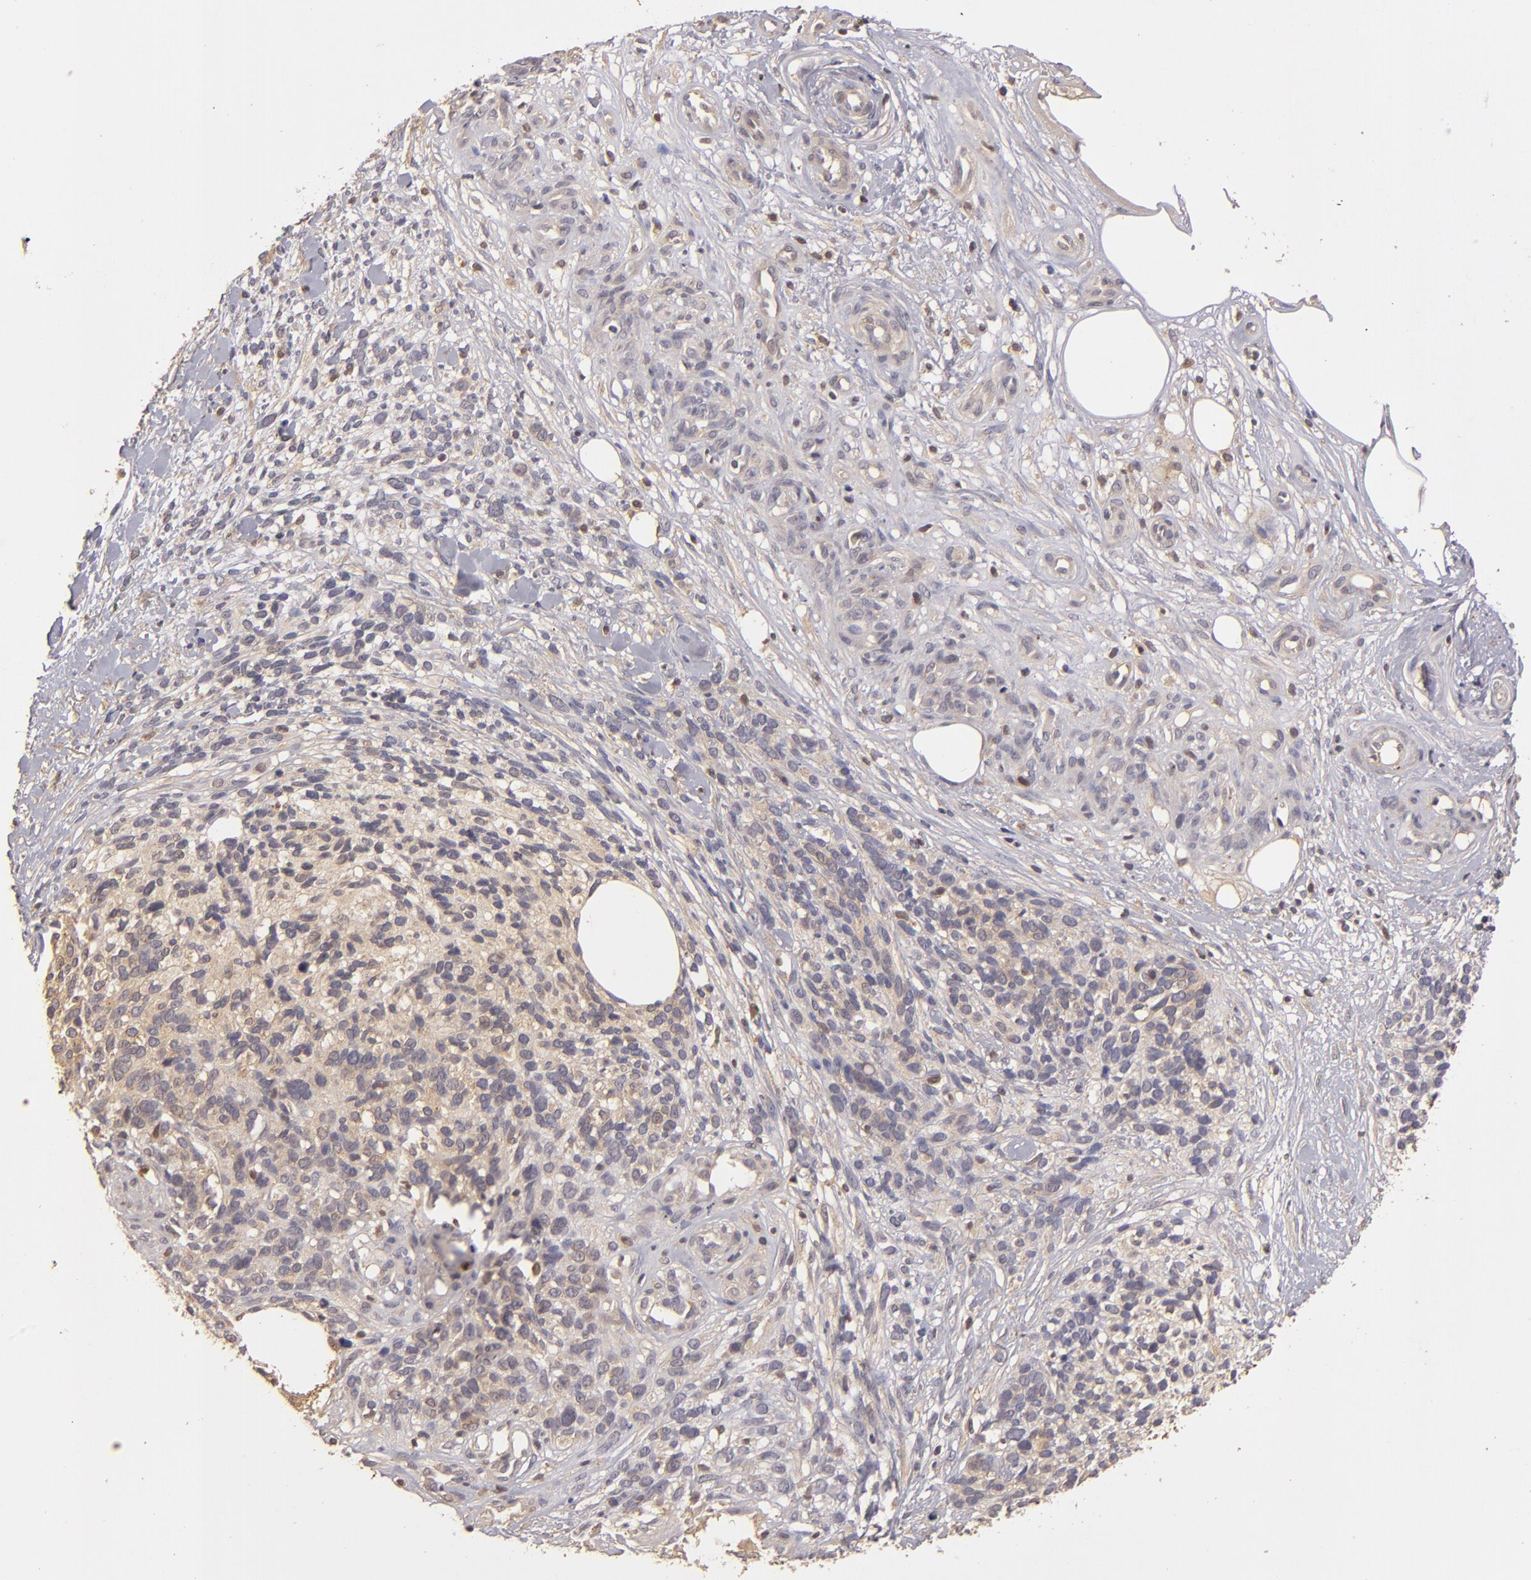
{"staining": {"intensity": "moderate", "quantity": ">75%", "location": "cytoplasmic/membranous"}, "tissue": "melanoma", "cell_type": "Tumor cells", "image_type": "cancer", "snomed": [{"axis": "morphology", "description": "Malignant melanoma, NOS"}, {"axis": "topography", "description": "Skin"}], "caption": "Malignant melanoma stained with a brown dye exhibits moderate cytoplasmic/membranous positive staining in approximately >75% of tumor cells.", "gene": "PRKCD", "patient": {"sex": "female", "age": 85}}